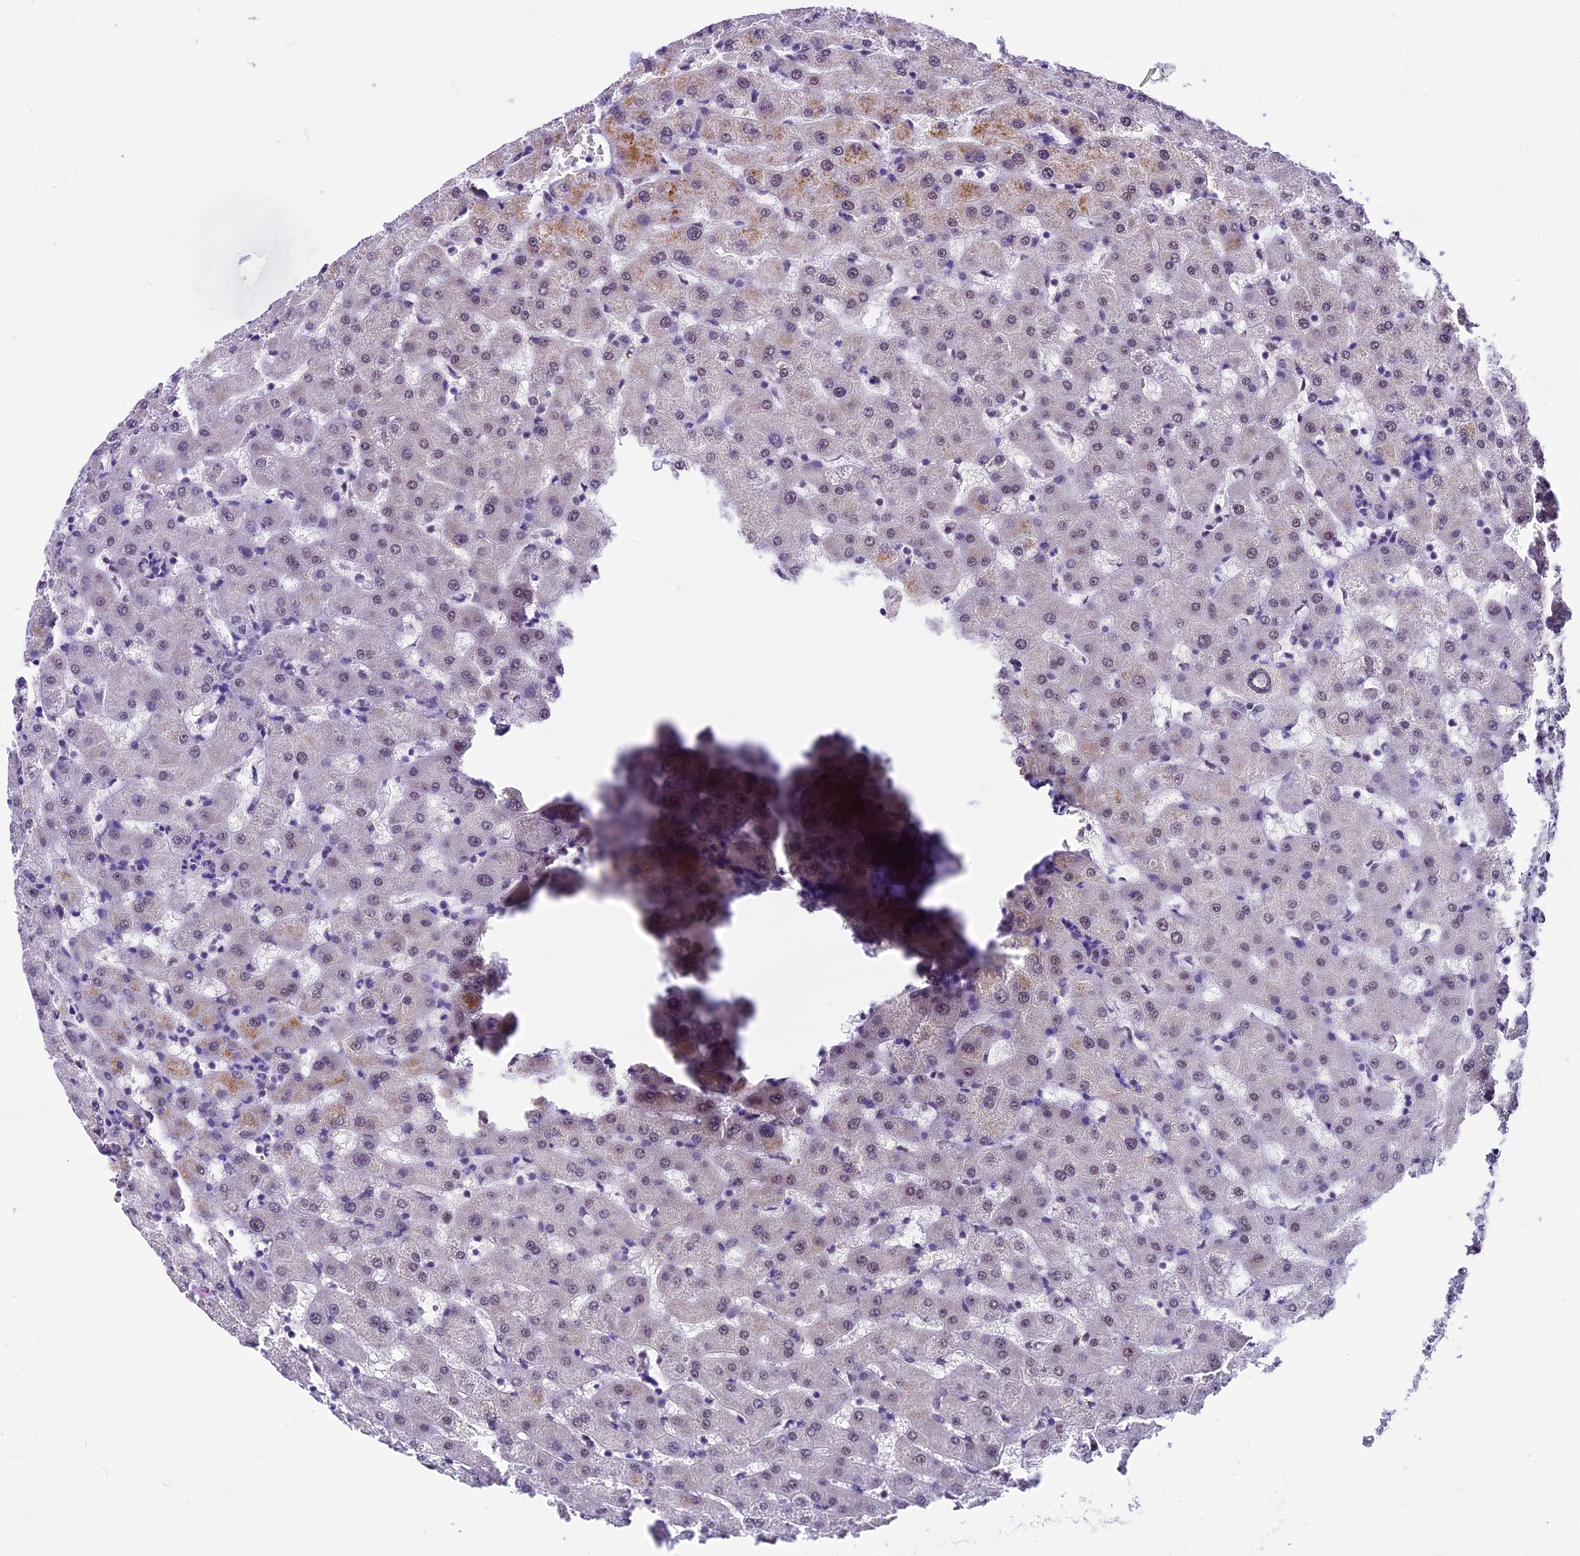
{"staining": {"intensity": "weak", "quantity": ">75%", "location": "nuclear"}, "tissue": "liver", "cell_type": "Cholangiocytes", "image_type": "normal", "snomed": [{"axis": "morphology", "description": "Normal tissue, NOS"}, {"axis": "topography", "description": "Liver"}], "caption": "A high-resolution photomicrograph shows IHC staining of benign liver, which exhibits weak nuclear positivity in about >75% of cholangiocytes.", "gene": "CARS2", "patient": {"sex": "female", "age": 63}}